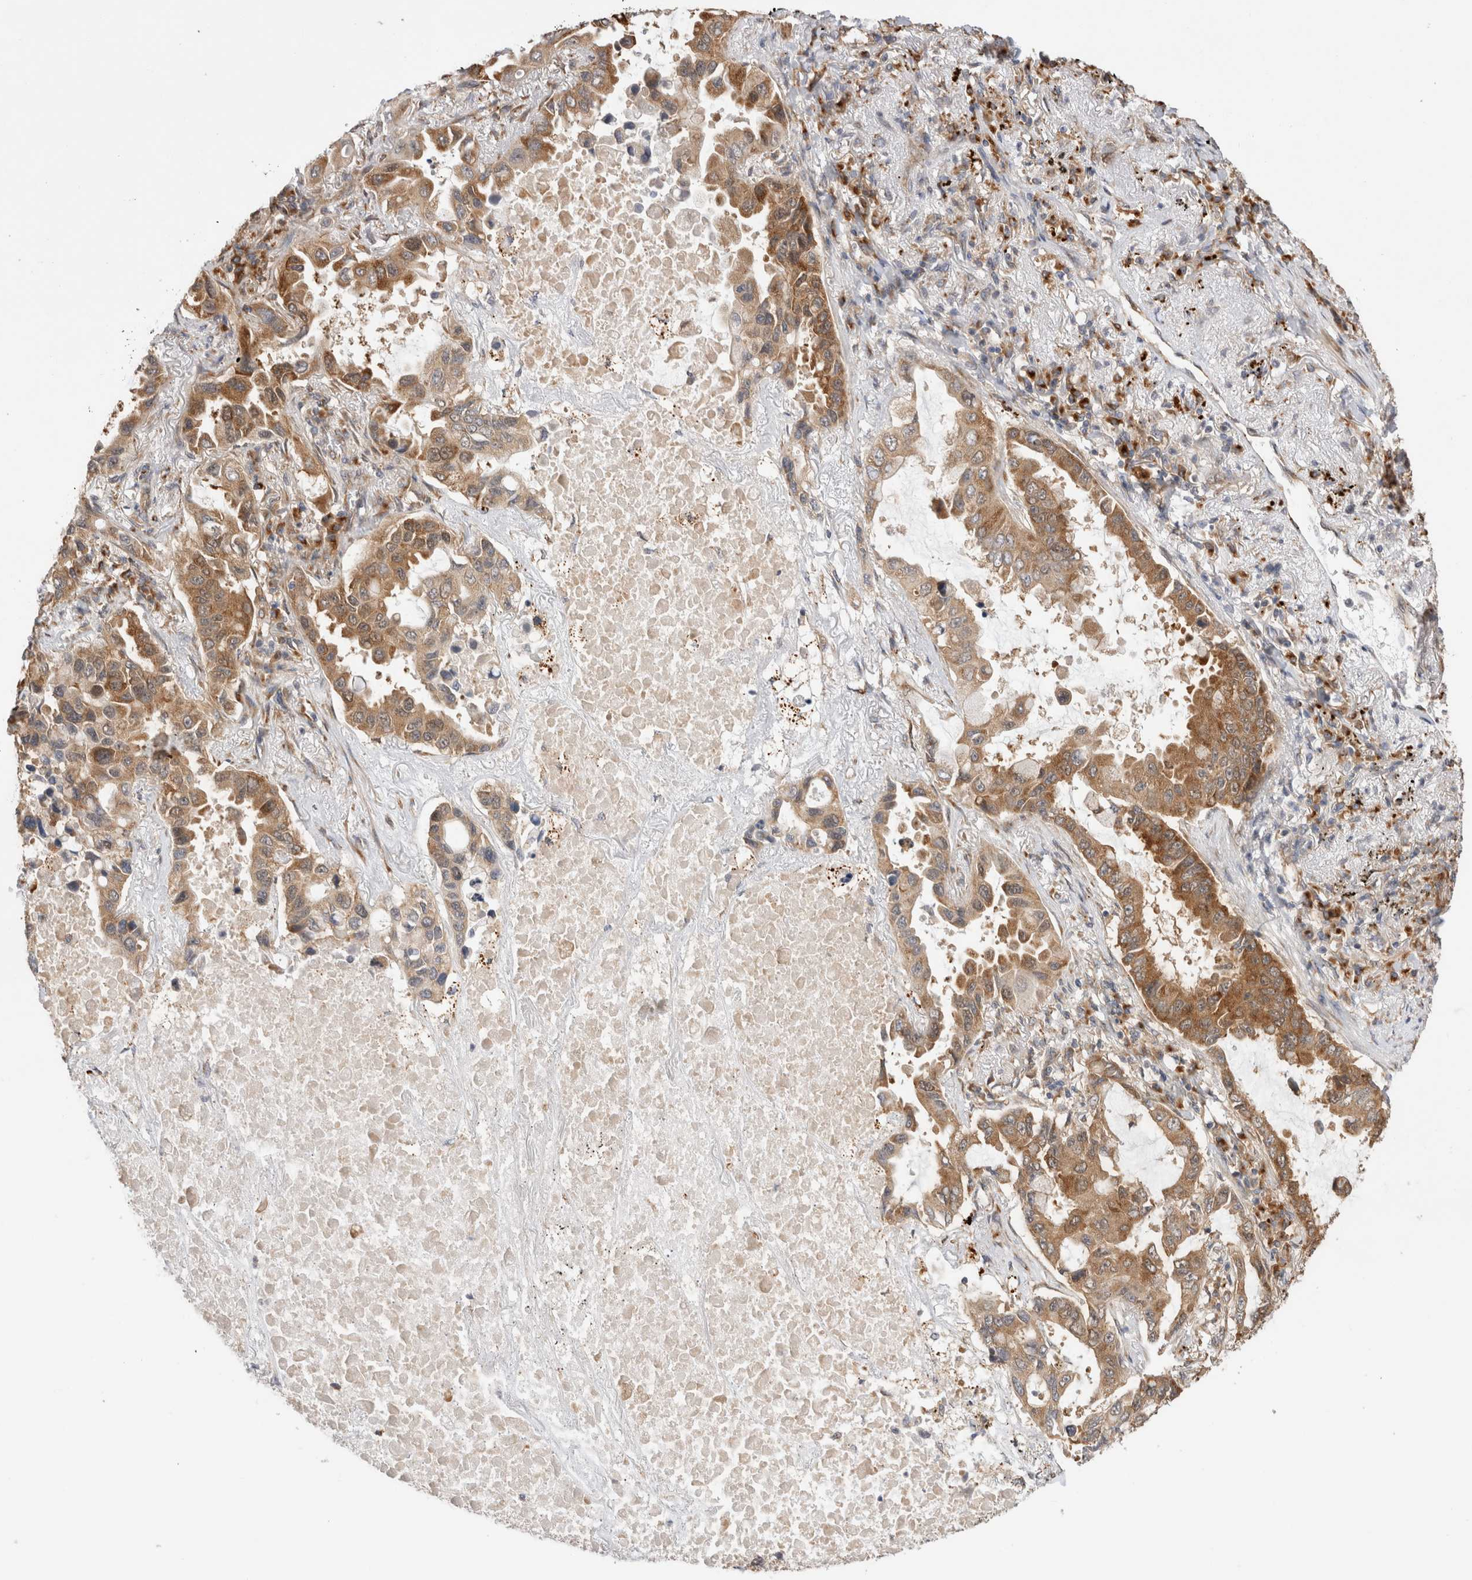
{"staining": {"intensity": "moderate", "quantity": ">75%", "location": "cytoplasmic/membranous"}, "tissue": "lung cancer", "cell_type": "Tumor cells", "image_type": "cancer", "snomed": [{"axis": "morphology", "description": "Adenocarcinoma, NOS"}, {"axis": "topography", "description": "Lung"}], "caption": "Immunohistochemistry (IHC) of lung cancer (adenocarcinoma) demonstrates medium levels of moderate cytoplasmic/membranous positivity in approximately >75% of tumor cells.", "gene": "ACTL9", "patient": {"sex": "male", "age": 64}}